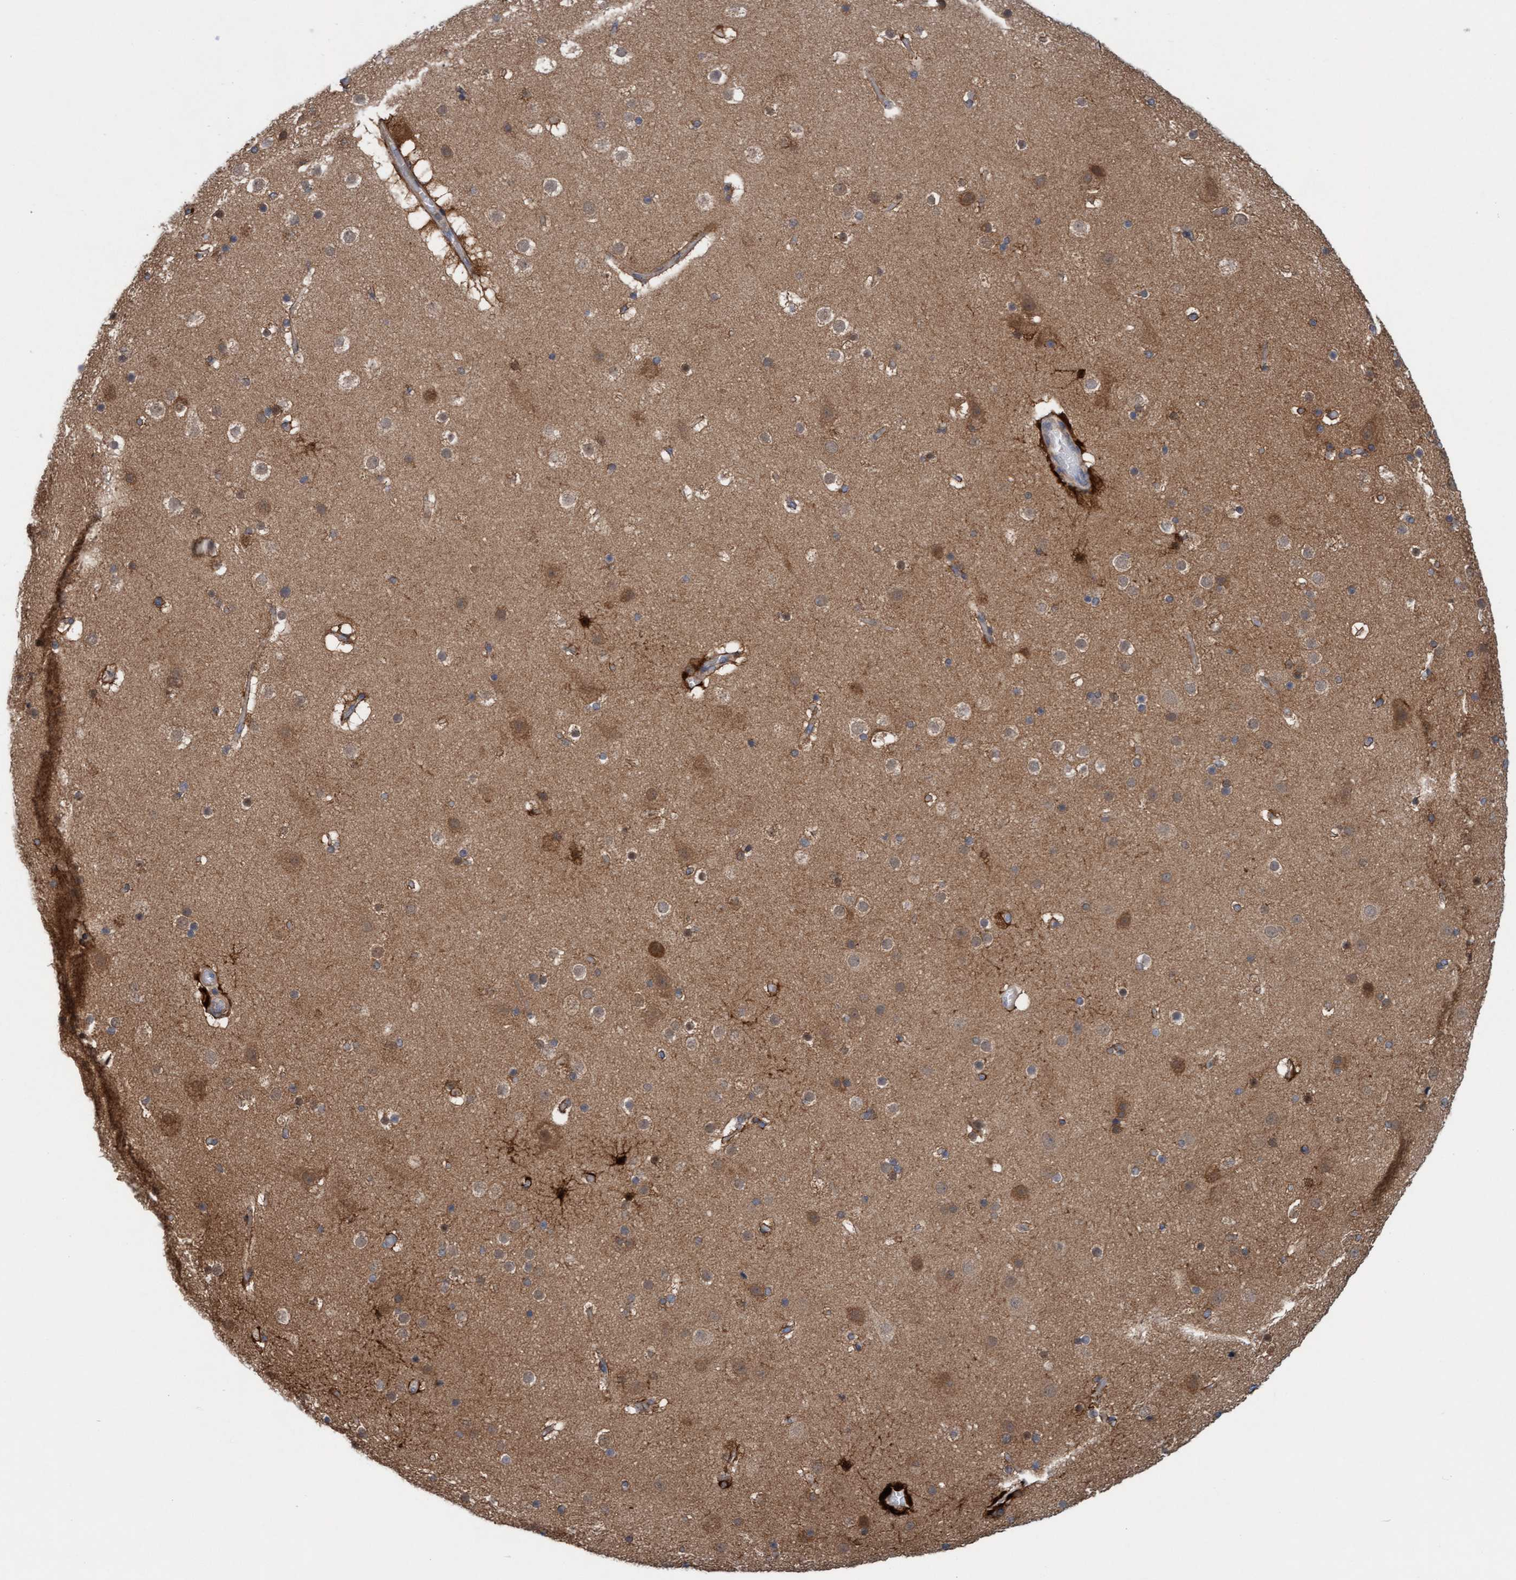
{"staining": {"intensity": "weak", "quantity": "<25%", "location": "cytoplasmic/membranous"}, "tissue": "cerebral cortex", "cell_type": "Endothelial cells", "image_type": "normal", "snomed": [{"axis": "morphology", "description": "Normal tissue, NOS"}, {"axis": "topography", "description": "Cerebral cortex"}], "caption": "IHC photomicrograph of benign cerebral cortex: human cerebral cortex stained with DAB (3,3'-diaminobenzidine) displays no significant protein staining in endothelial cells. (Immunohistochemistry (ihc), brightfield microscopy, high magnification).", "gene": "KLHL25", "patient": {"sex": "male", "age": 57}}